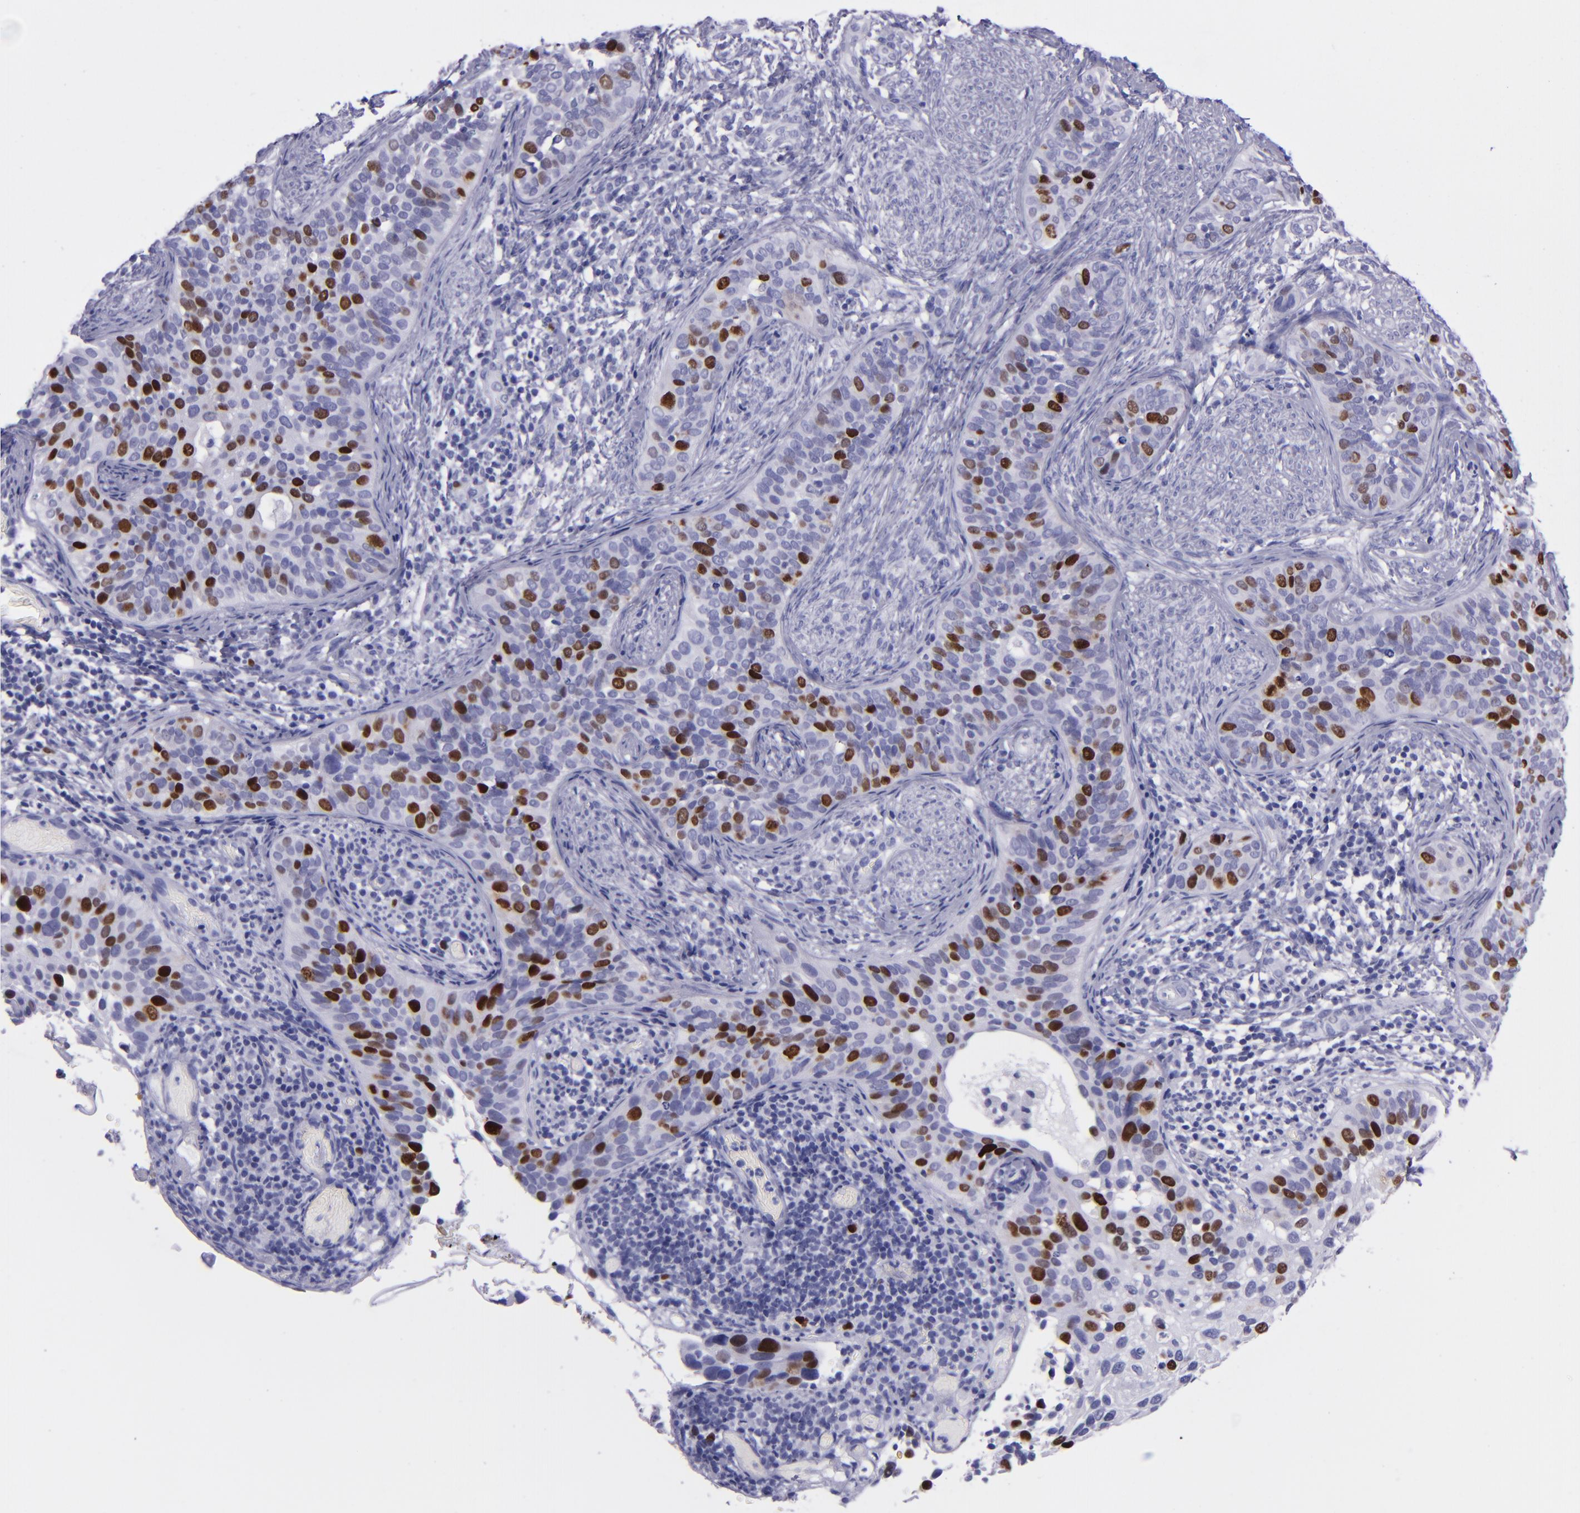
{"staining": {"intensity": "strong", "quantity": "<25%", "location": "nuclear"}, "tissue": "cervical cancer", "cell_type": "Tumor cells", "image_type": "cancer", "snomed": [{"axis": "morphology", "description": "Squamous cell carcinoma, NOS"}, {"axis": "topography", "description": "Cervix"}], "caption": "A photomicrograph of cervical squamous cell carcinoma stained for a protein displays strong nuclear brown staining in tumor cells.", "gene": "TOP2A", "patient": {"sex": "female", "age": 31}}